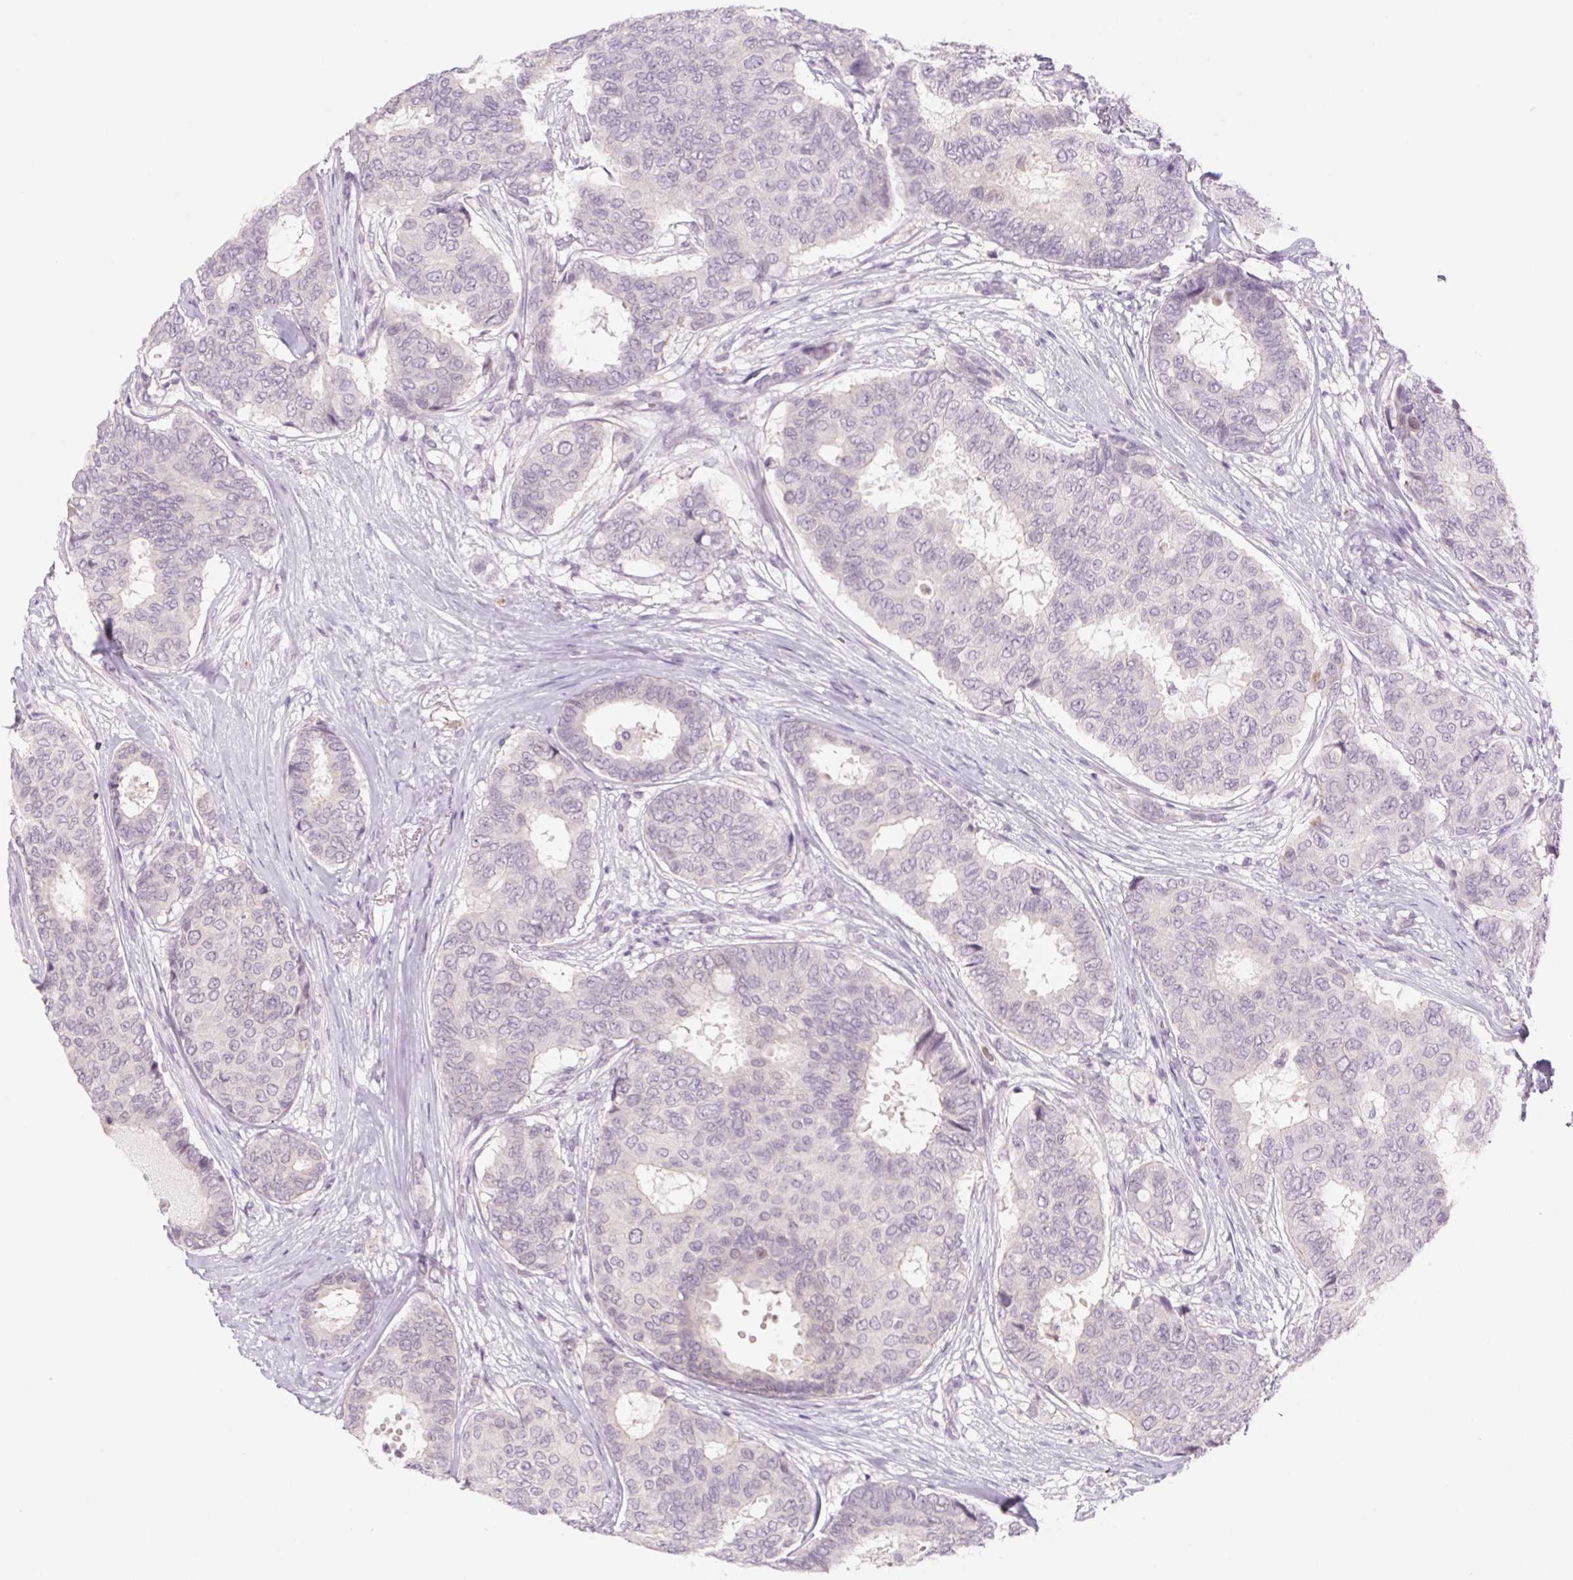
{"staining": {"intensity": "negative", "quantity": "none", "location": "none"}, "tissue": "breast cancer", "cell_type": "Tumor cells", "image_type": "cancer", "snomed": [{"axis": "morphology", "description": "Duct carcinoma"}, {"axis": "topography", "description": "Breast"}], "caption": "An image of human breast cancer is negative for staining in tumor cells.", "gene": "KRT1", "patient": {"sex": "female", "age": 75}}